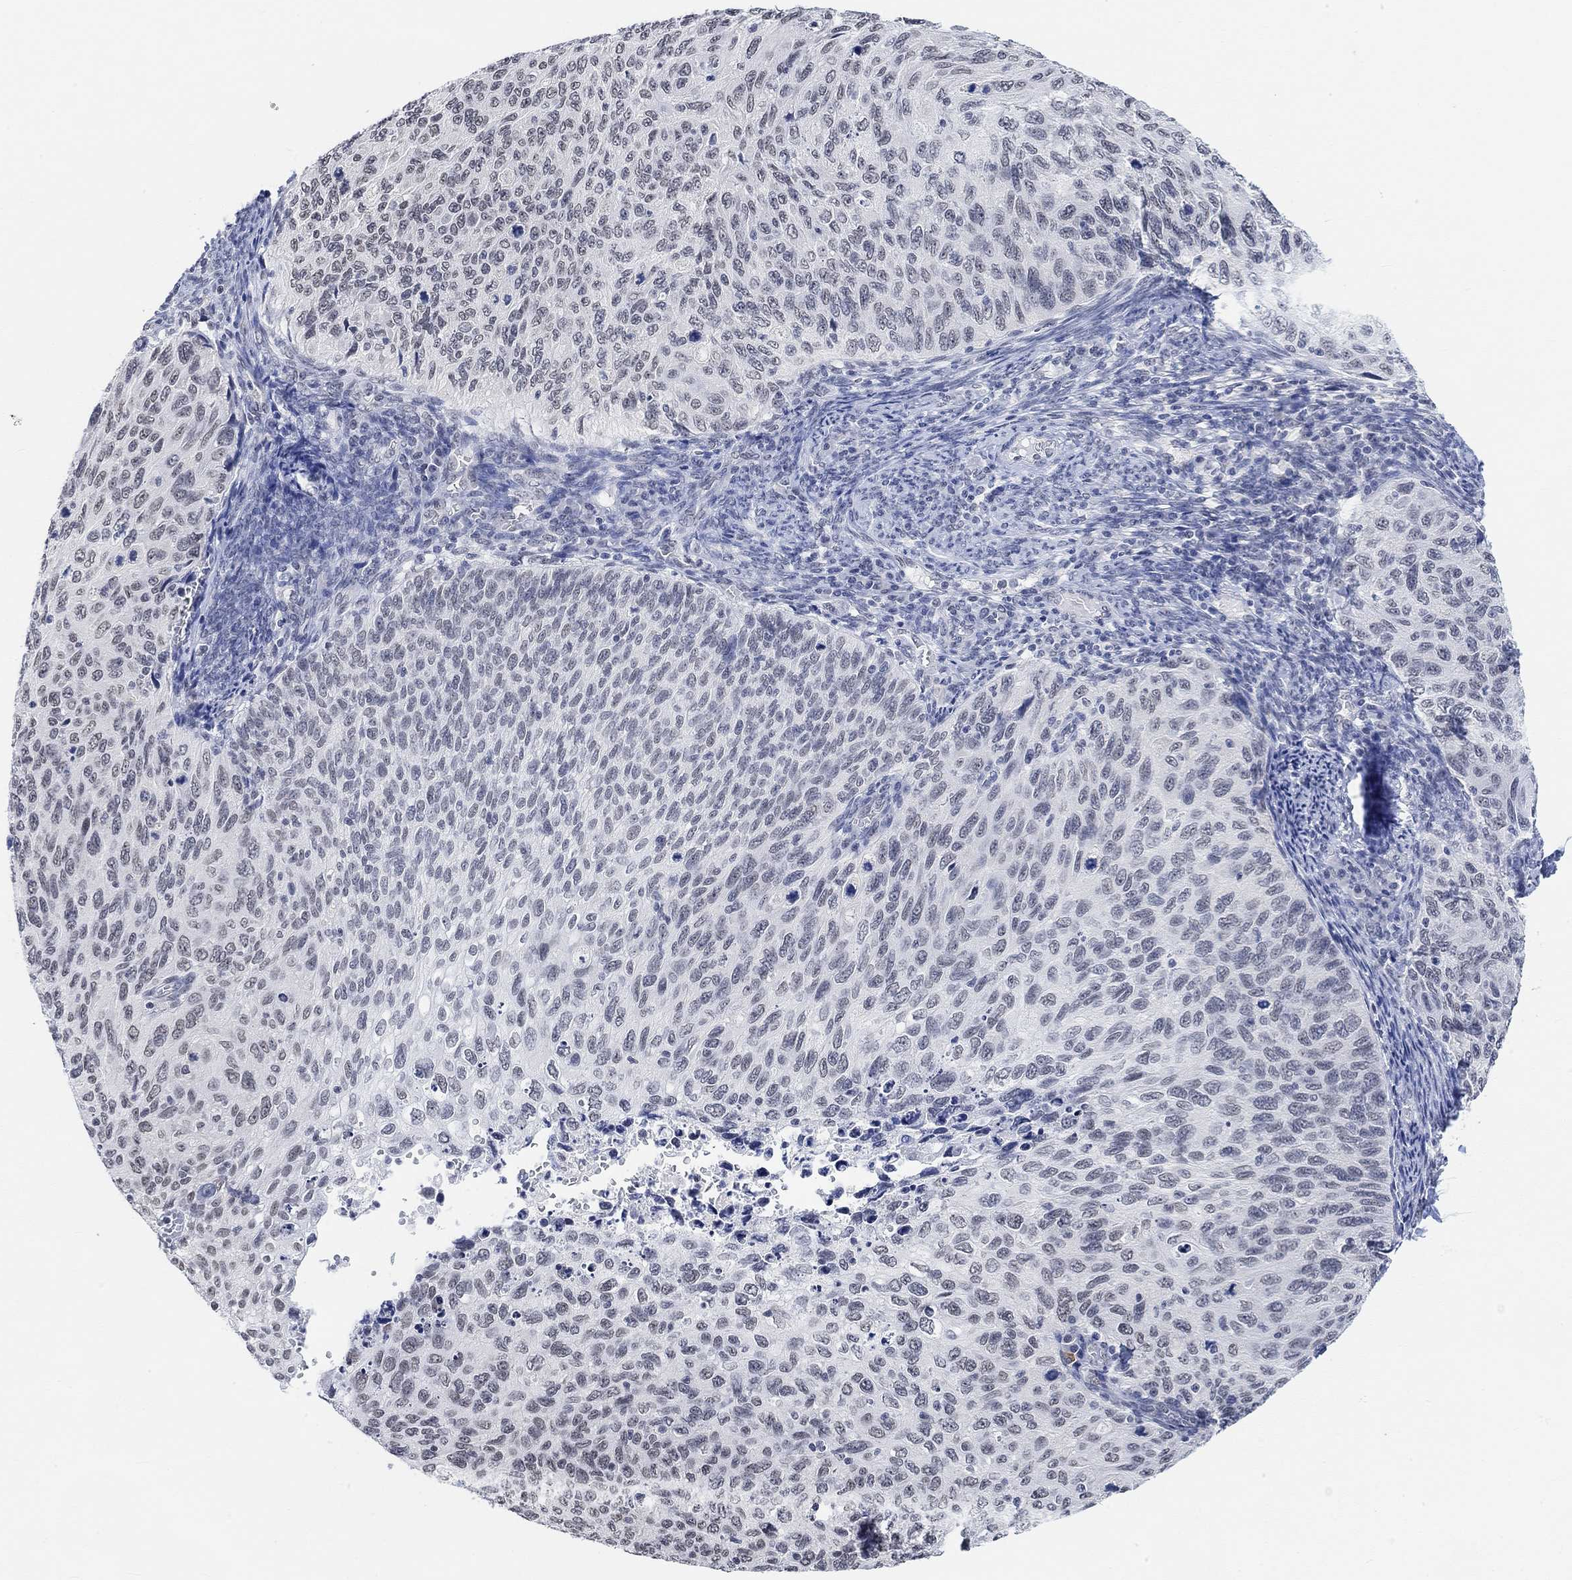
{"staining": {"intensity": "negative", "quantity": "none", "location": "none"}, "tissue": "cervical cancer", "cell_type": "Tumor cells", "image_type": "cancer", "snomed": [{"axis": "morphology", "description": "Squamous cell carcinoma, NOS"}, {"axis": "topography", "description": "Cervix"}], "caption": "This is an immunohistochemistry (IHC) photomicrograph of squamous cell carcinoma (cervical). There is no positivity in tumor cells.", "gene": "PURG", "patient": {"sex": "female", "age": 70}}